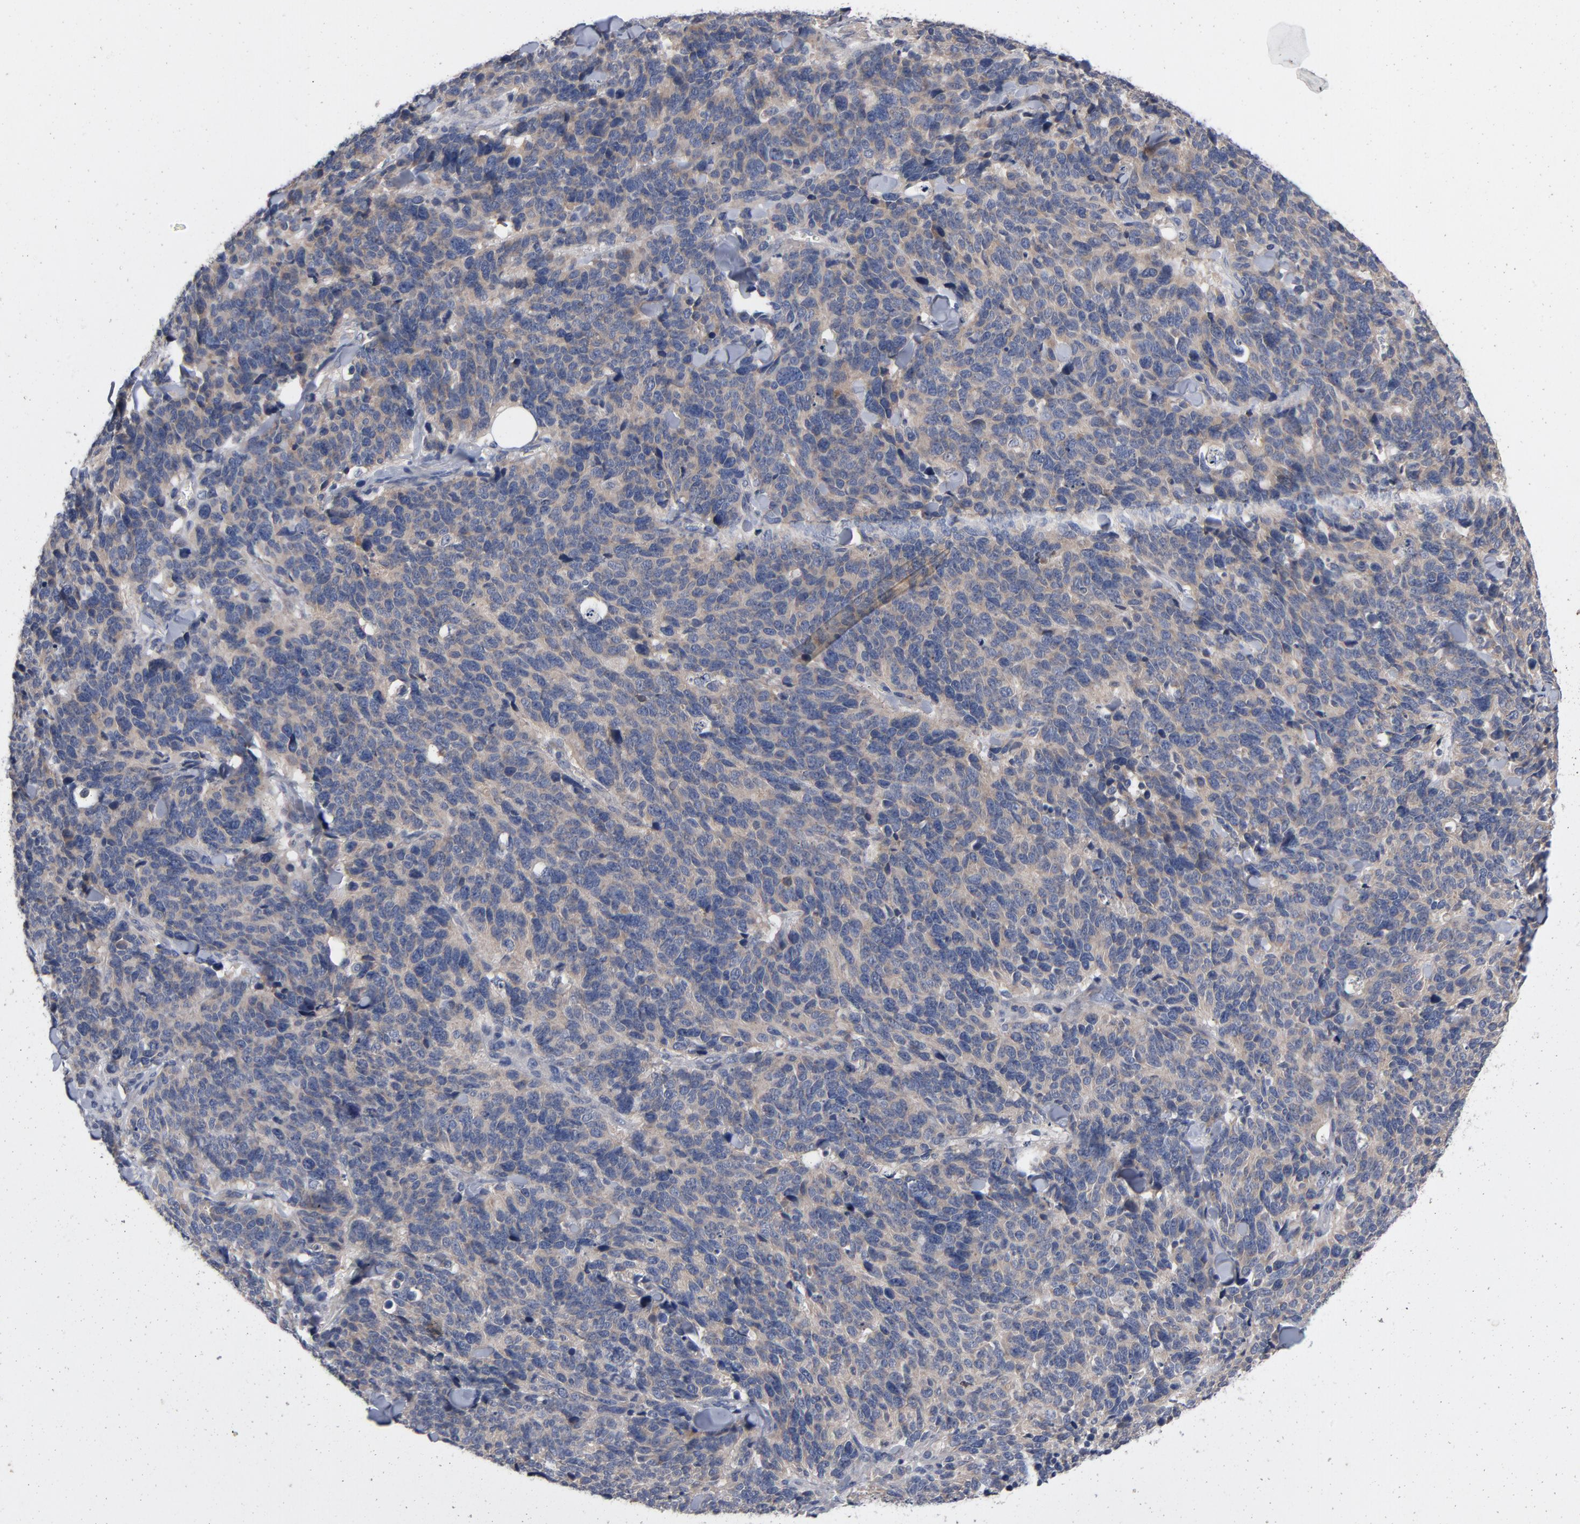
{"staining": {"intensity": "weak", "quantity": ">75%", "location": "cytoplasmic/membranous"}, "tissue": "lung cancer", "cell_type": "Tumor cells", "image_type": "cancer", "snomed": [{"axis": "morphology", "description": "Neoplasm, malignant, NOS"}, {"axis": "topography", "description": "Lung"}], "caption": "A brown stain highlights weak cytoplasmic/membranous positivity of a protein in lung cancer tumor cells.", "gene": "CCDC134", "patient": {"sex": "female", "age": 58}}